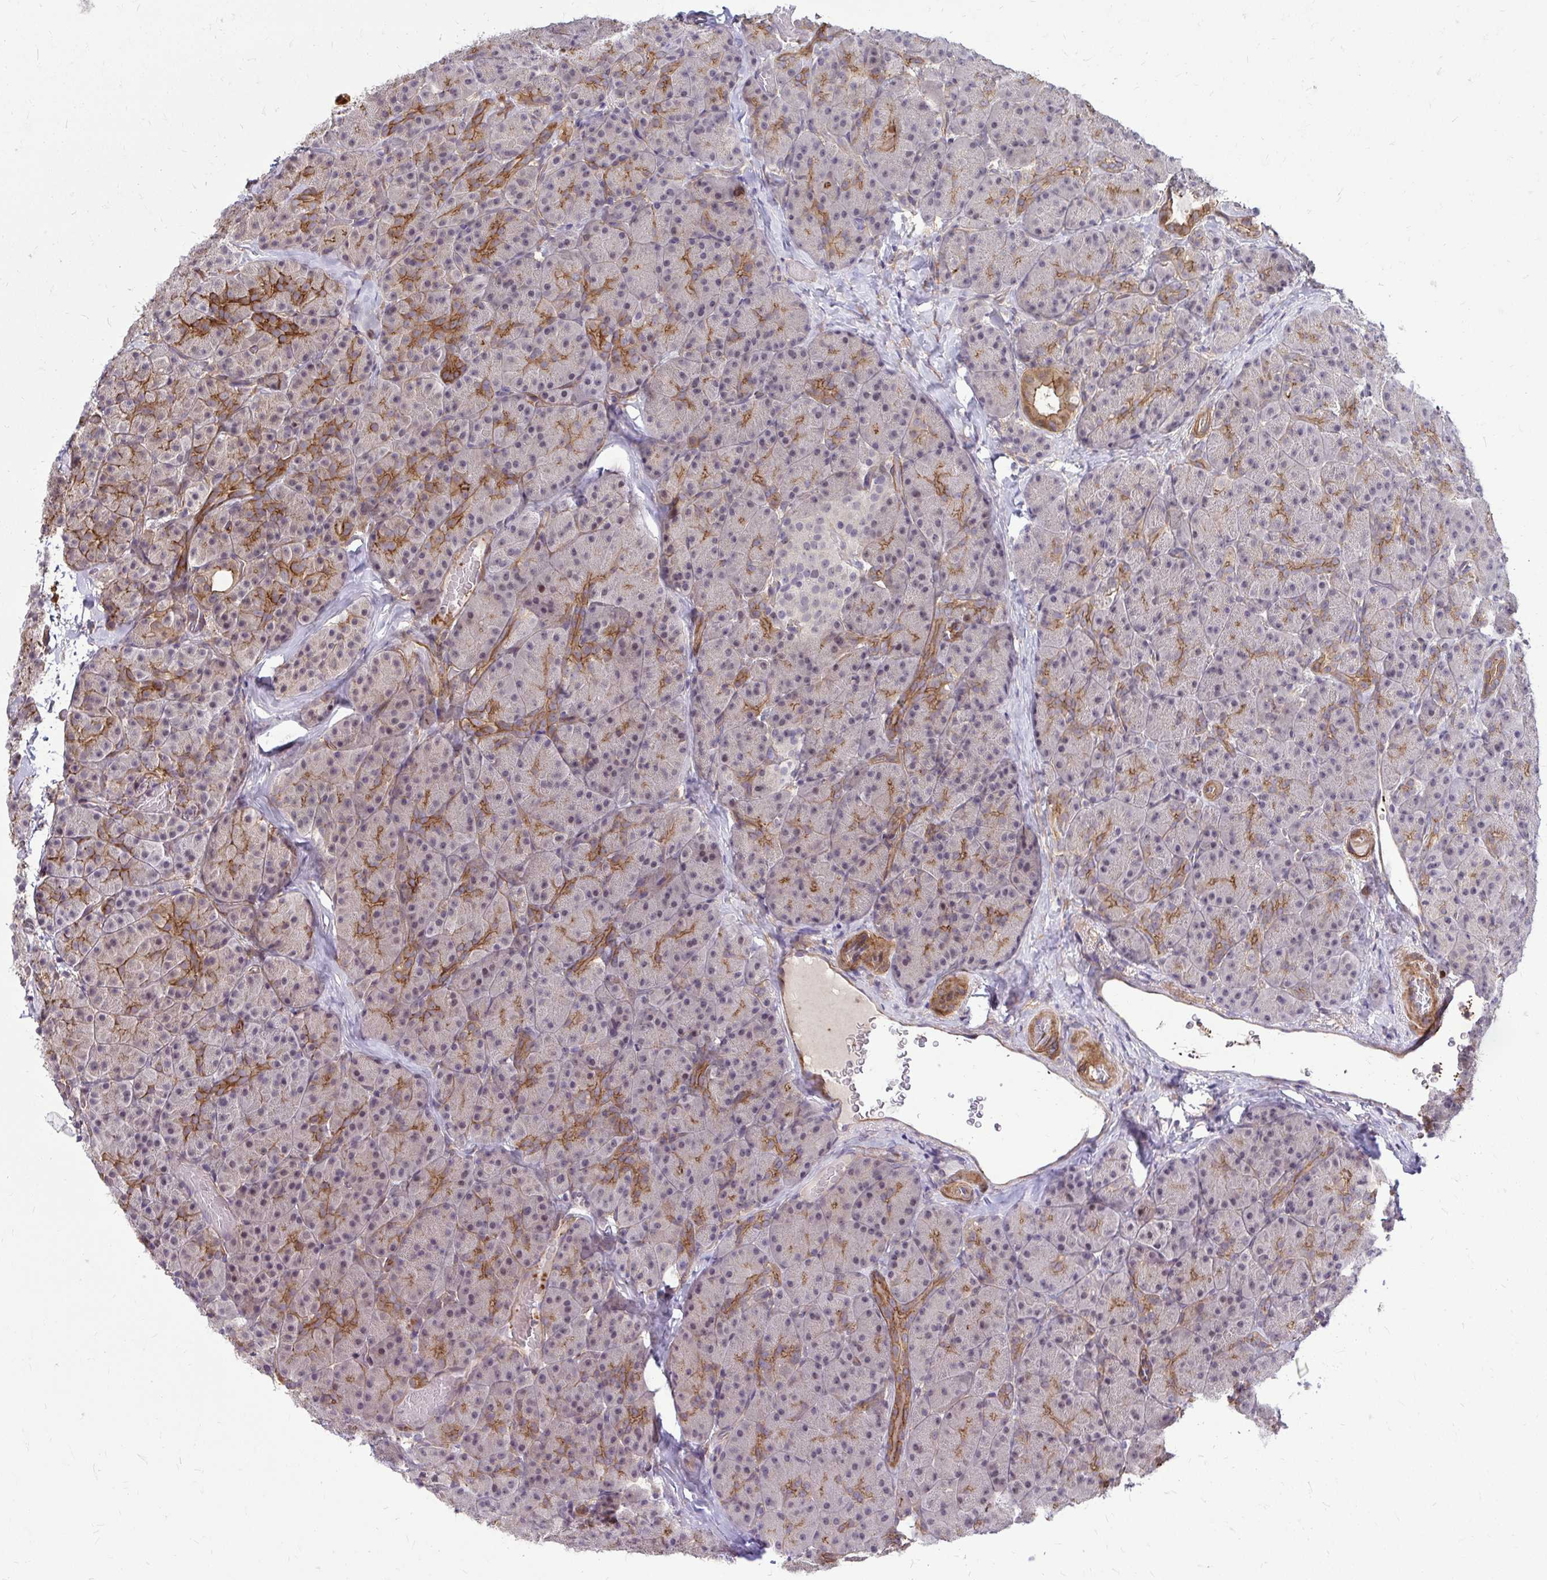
{"staining": {"intensity": "moderate", "quantity": "25%-75%", "location": "cytoplasmic/membranous,nuclear"}, "tissue": "pancreas", "cell_type": "Exocrine glandular cells", "image_type": "normal", "snomed": [{"axis": "morphology", "description": "Normal tissue, NOS"}, {"axis": "topography", "description": "Pancreas"}], "caption": "This is a histology image of immunohistochemistry staining of normal pancreas, which shows moderate expression in the cytoplasmic/membranous,nuclear of exocrine glandular cells.", "gene": "TRIP6", "patient": {"sex": "male", "age": 57}}